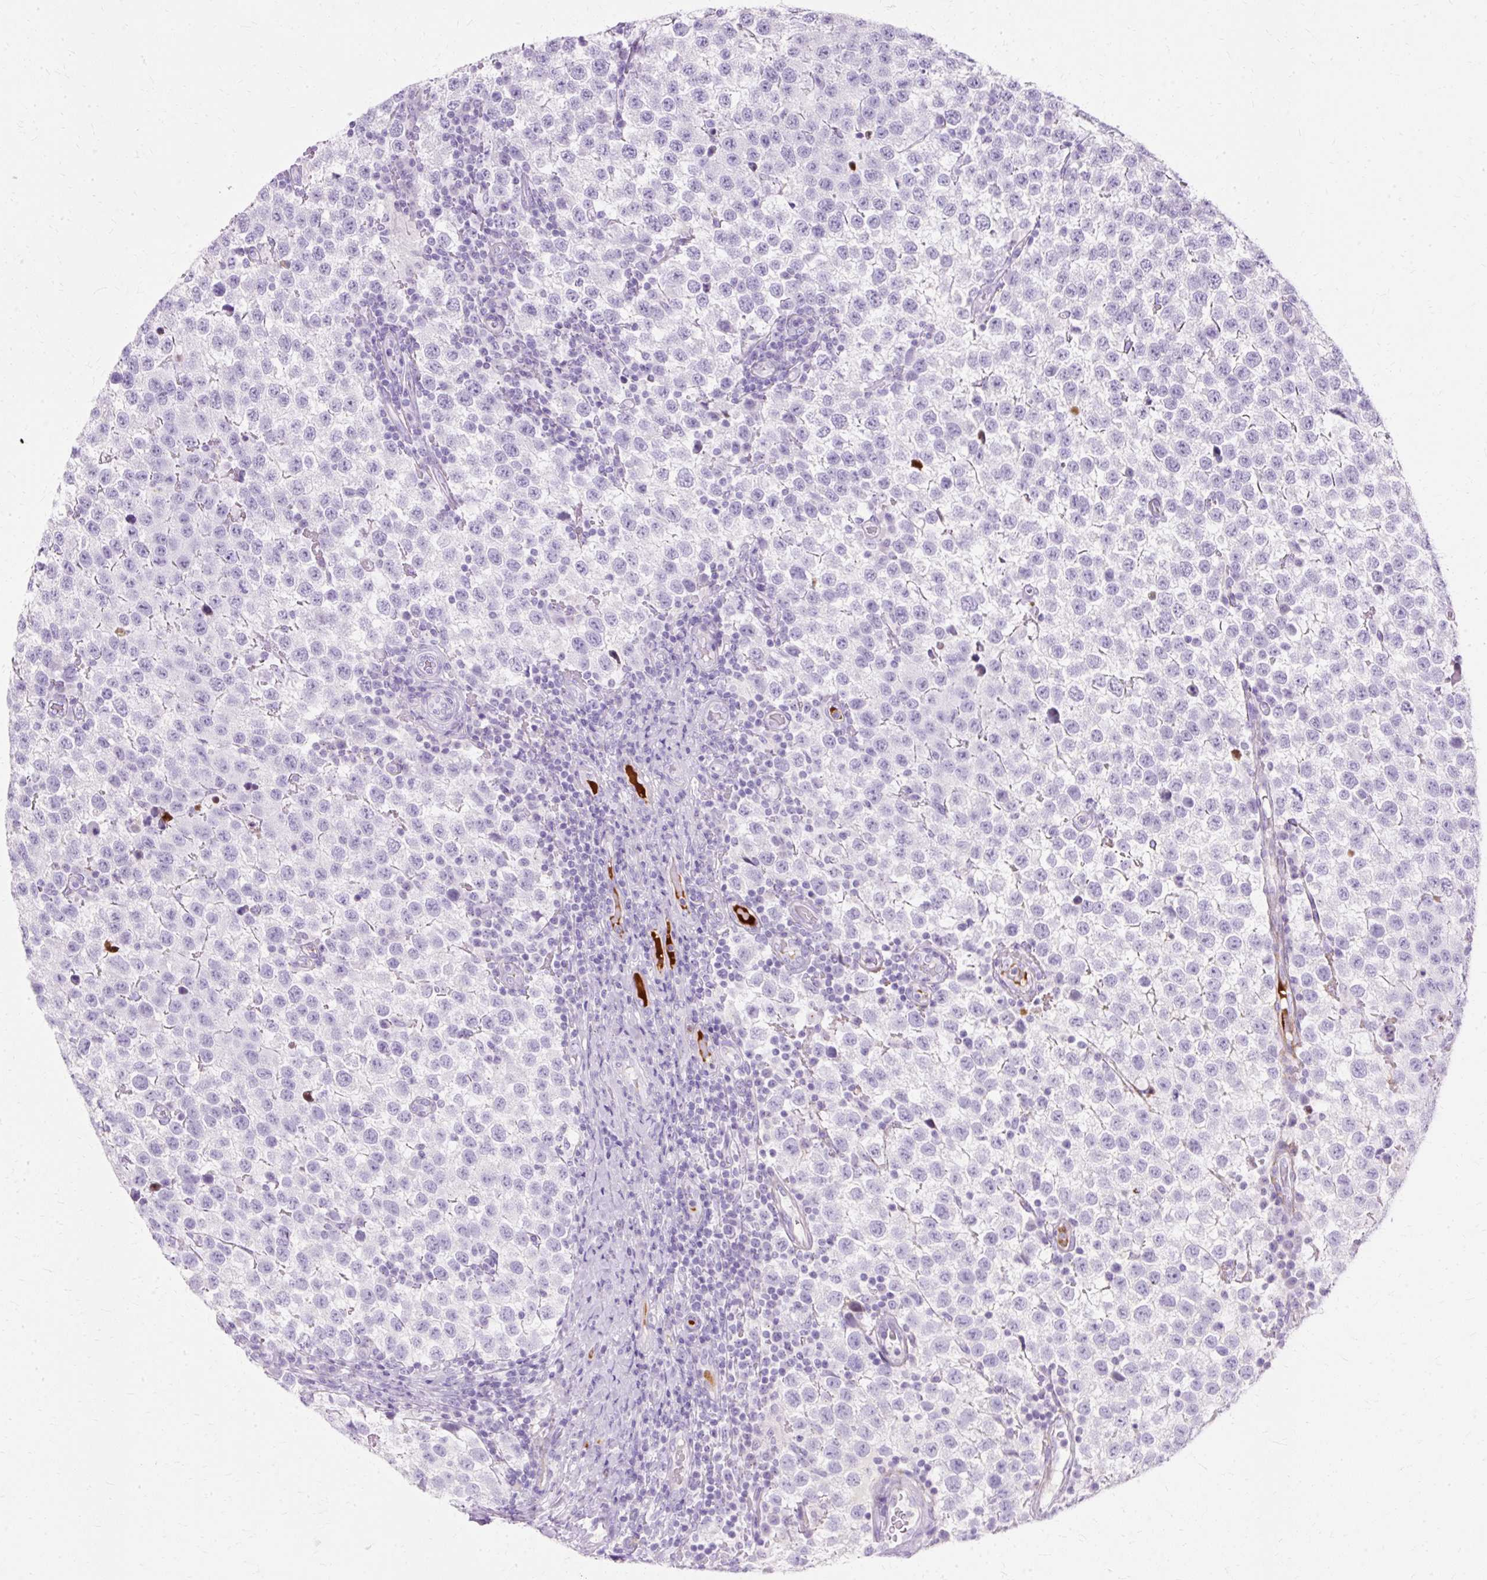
{"staining": {"intensity": "negative", "quantity": "none", "location": "none"}, "tissue": "testis cancer", "cell_type": "Tumor cells", "image_type": "cancer", "snomed": [{"axis": "morphology", "description": "Seminoma, NOS"}, {"axis": "topography", "description": "Testis"}], "caption": "IHC of testis cancer (seminoma) reveals no staining in tumor cells. (DAB (3,3'-diaminobenzidine) IHC visualized using brightfield microscopy, high magnification).", "gene": "DEFA1", "patient": {"sex": "male", "age": 34}}